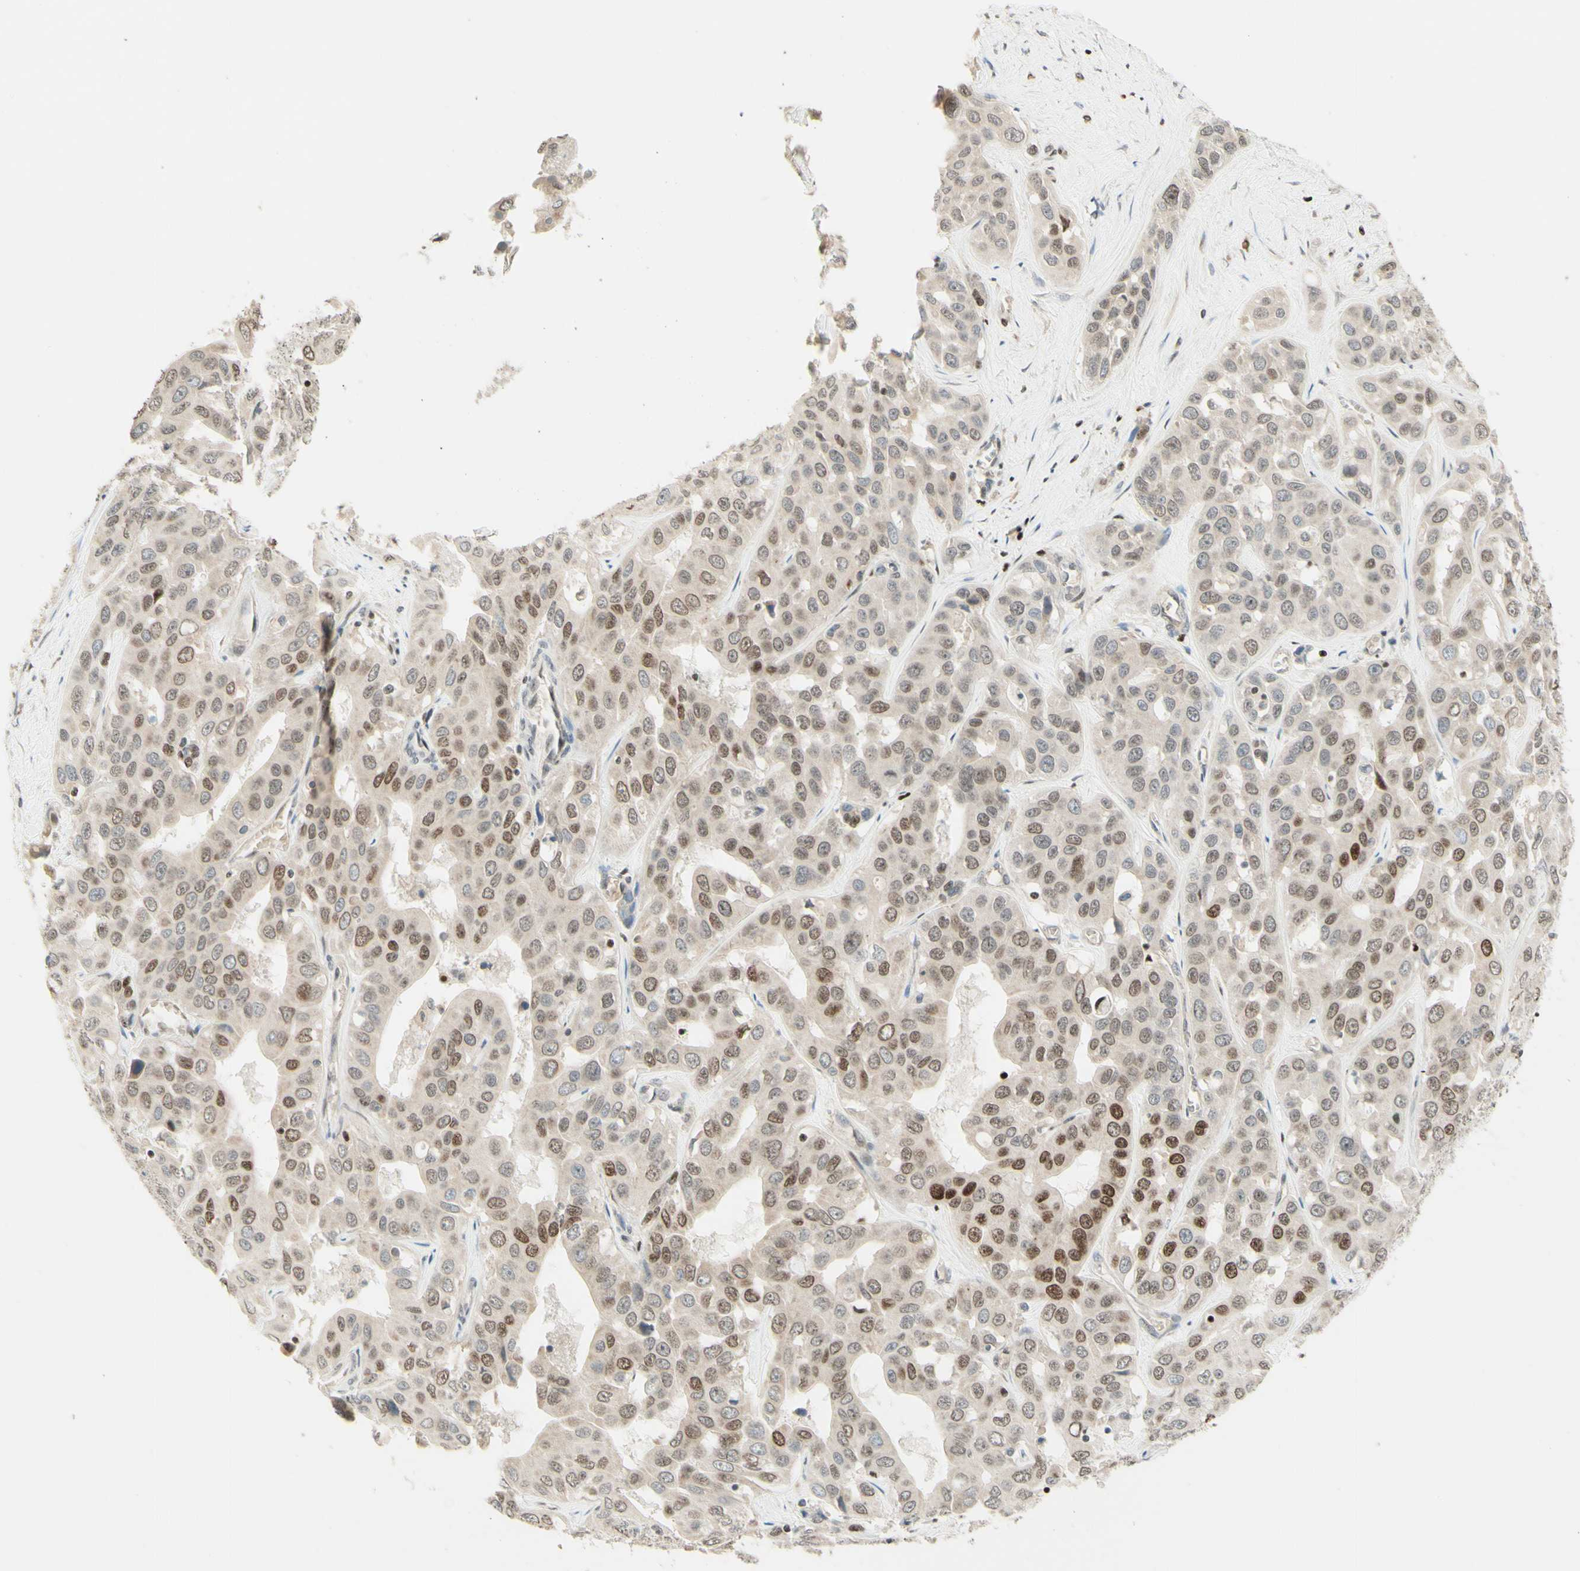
{"staining": {"intensity": "moderate", "quantity": ">75%", "location": "cytoplasmic/membranous,nuclear"}, "tissue": "liver cancer", "cell_type": "Tumor cells", "image_type": "cancer", "snomed": [{"axis": "morphology", "description": "Cholangiocarcinoma"}, {"axis": "topography", "description": "Liver"}], "caption": "Protein staining by immunohistochemistry shows moderate cytoplasmic/membranous and nuclear expression in approximately >75% of tumor cells in cholangiocarcinoma (liver). (DAB (3,3'-diaminobenzidine) IHC, brown staining for protein, blue staining for nuclei).", "gene": "CDKL5", "patient": {"sex": "female", "age": 52}}